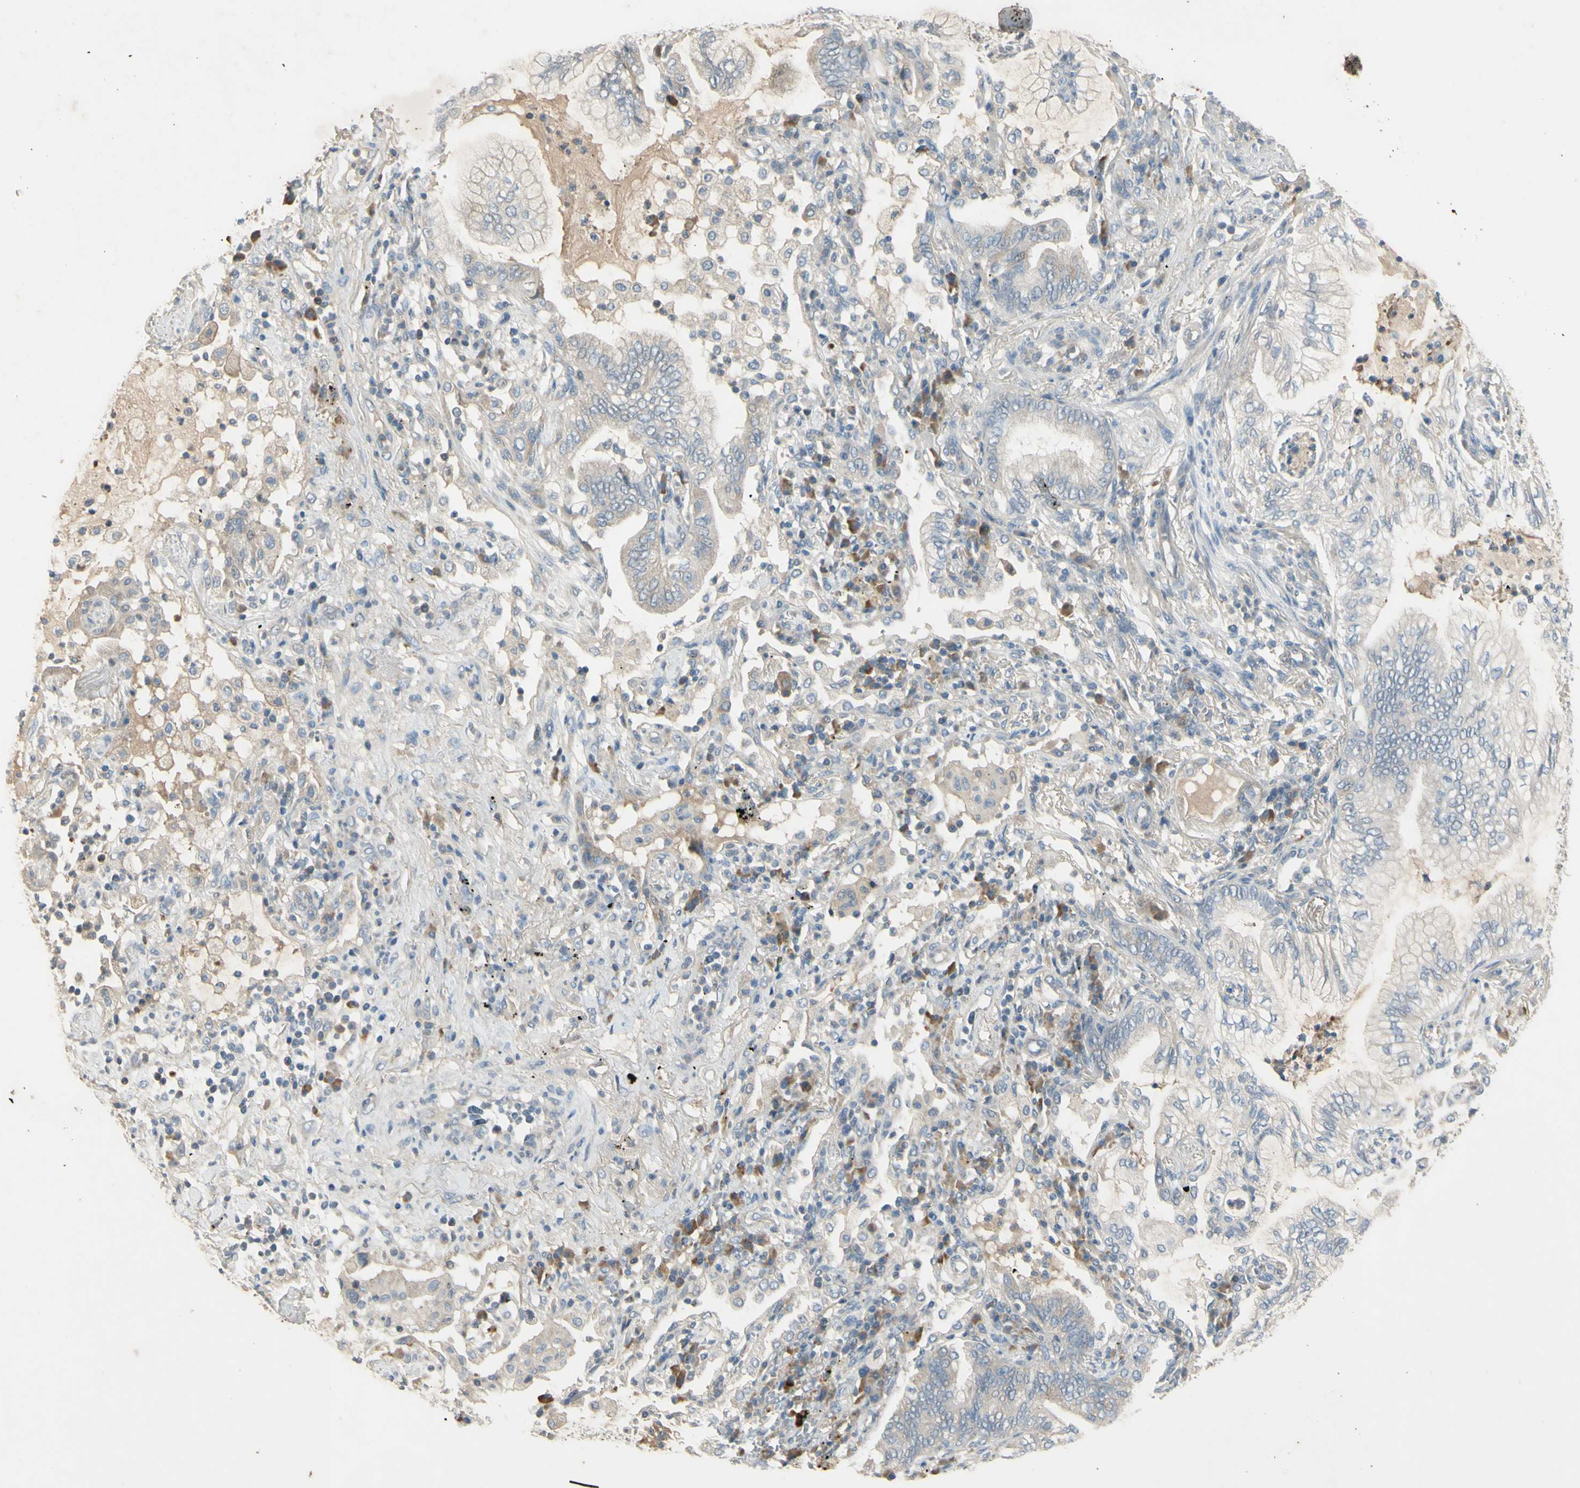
{"staining": {"intensity": "weak", "quantity": "<25%", "location": "cytoplasmic/membranous"}, "tissue": "lung cancer", "cell_type": "Tumor cells", "image_type": "cancer", "snomed": [{"axis": "morphology", "description": "Normal tissue, NOS"}, {"axis": "morphology", "description": "Adenocarcinoma, NOS"}, {"axis": "topography", "description": "Bronchus"}, {"axis": "topography", "description": "Lung"}], "caption": "There is no significant positivity in tumor cells of lung cancer (adenocarcinoma).", "gene": "AATK", "patient": {"sex": "female", "age": 70}}